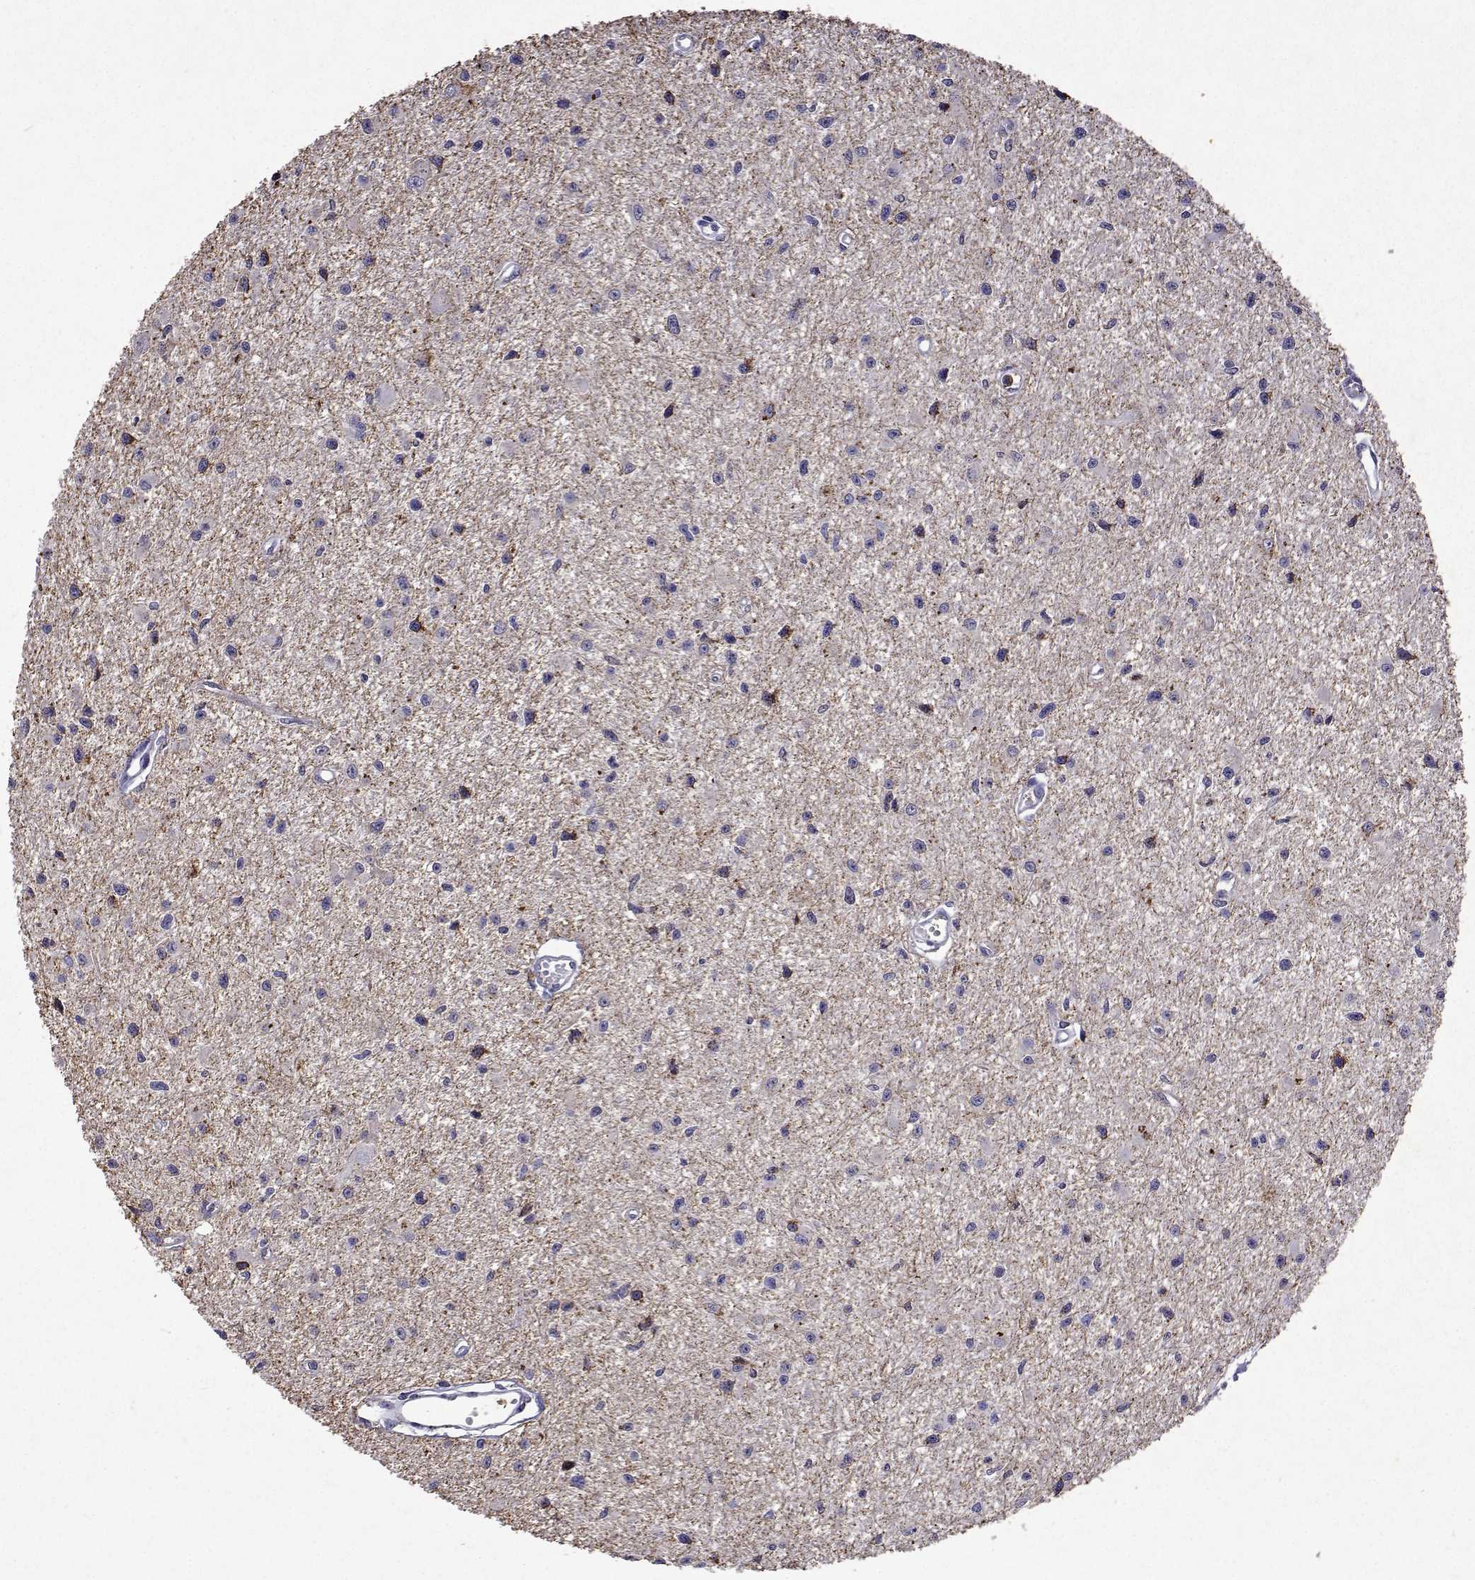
{"staining": {"intensity": "moderate", "quantity": "<25%", "location": "cytoplasmic/membranous"}, "tissue": "glioma", "cell_type": "Tumor cells", "image_type": "cancer", "snomed": [{"axis": "morphology", "description": "Glioma, malignant, High grade"}, {"axis": "topography", "description": "Brain"}], "caption": "The immunohistochemical stain highlights moderate cytoplasmic/membranous expression in tumor cells of glioma tissue.", "gene": "DUSP28", "patient": {"sex": "male", "age": 54}}